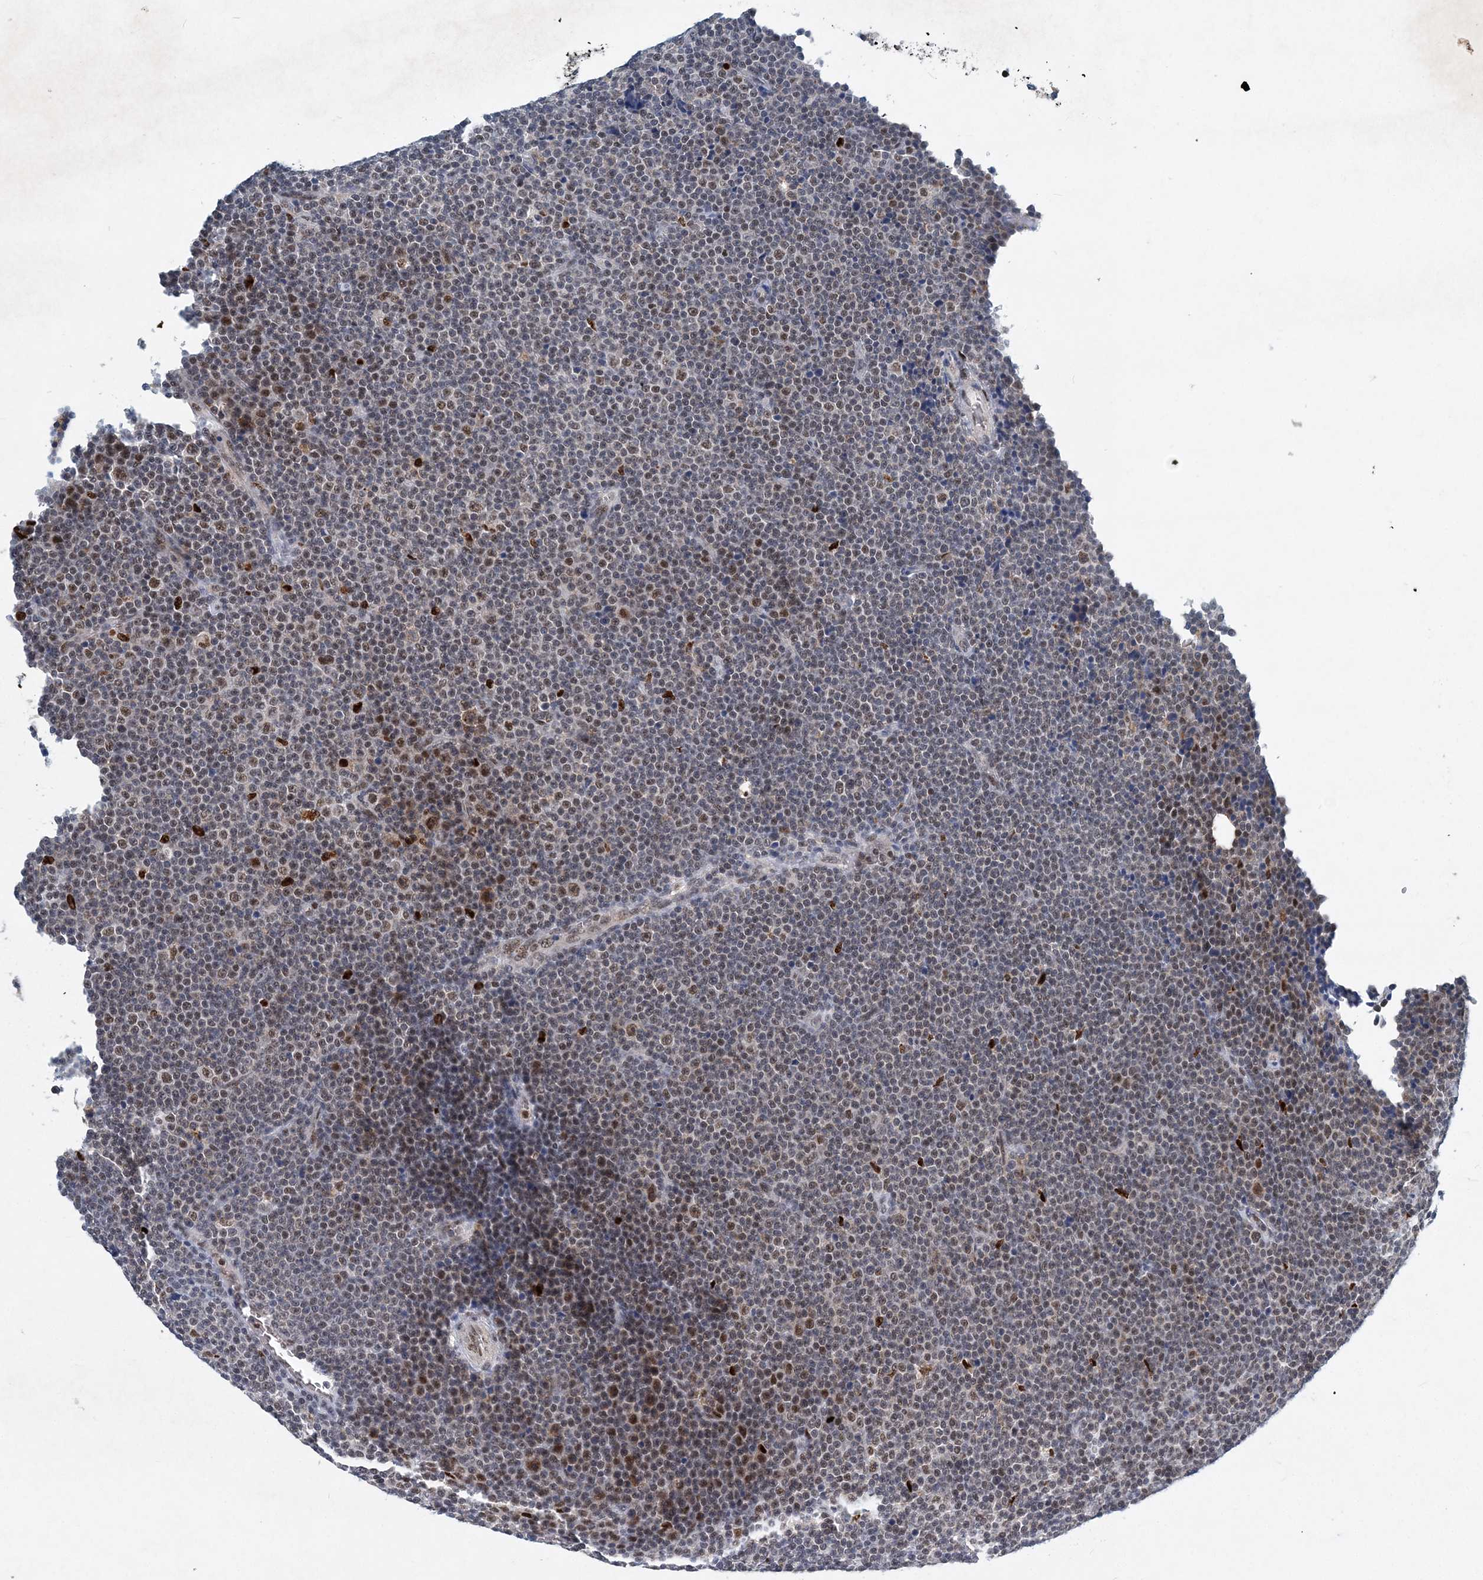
{"staining": {"intensity": "weak", "quantity": "<25%", "location": "nuclear"}, "tissue": "lymphoma", "cell_type": "Tumor cells", "image_type": "cancer", "snomed": [{"axis": "morphology", "description": "Malignant lymphoma, non-Hodgkin's type, Low grade"}, {"axis": "topography", "description": "Lymph node"}], "caption": "This is a micrograph of immunohistochemistry (IHC) staining of malignant lymphoma, non-Hodgkin's type (low-grade), which shows no staining in tumor cells.", "gene": "KPNA4", "patient": {"sex": "female", "age": 67}}